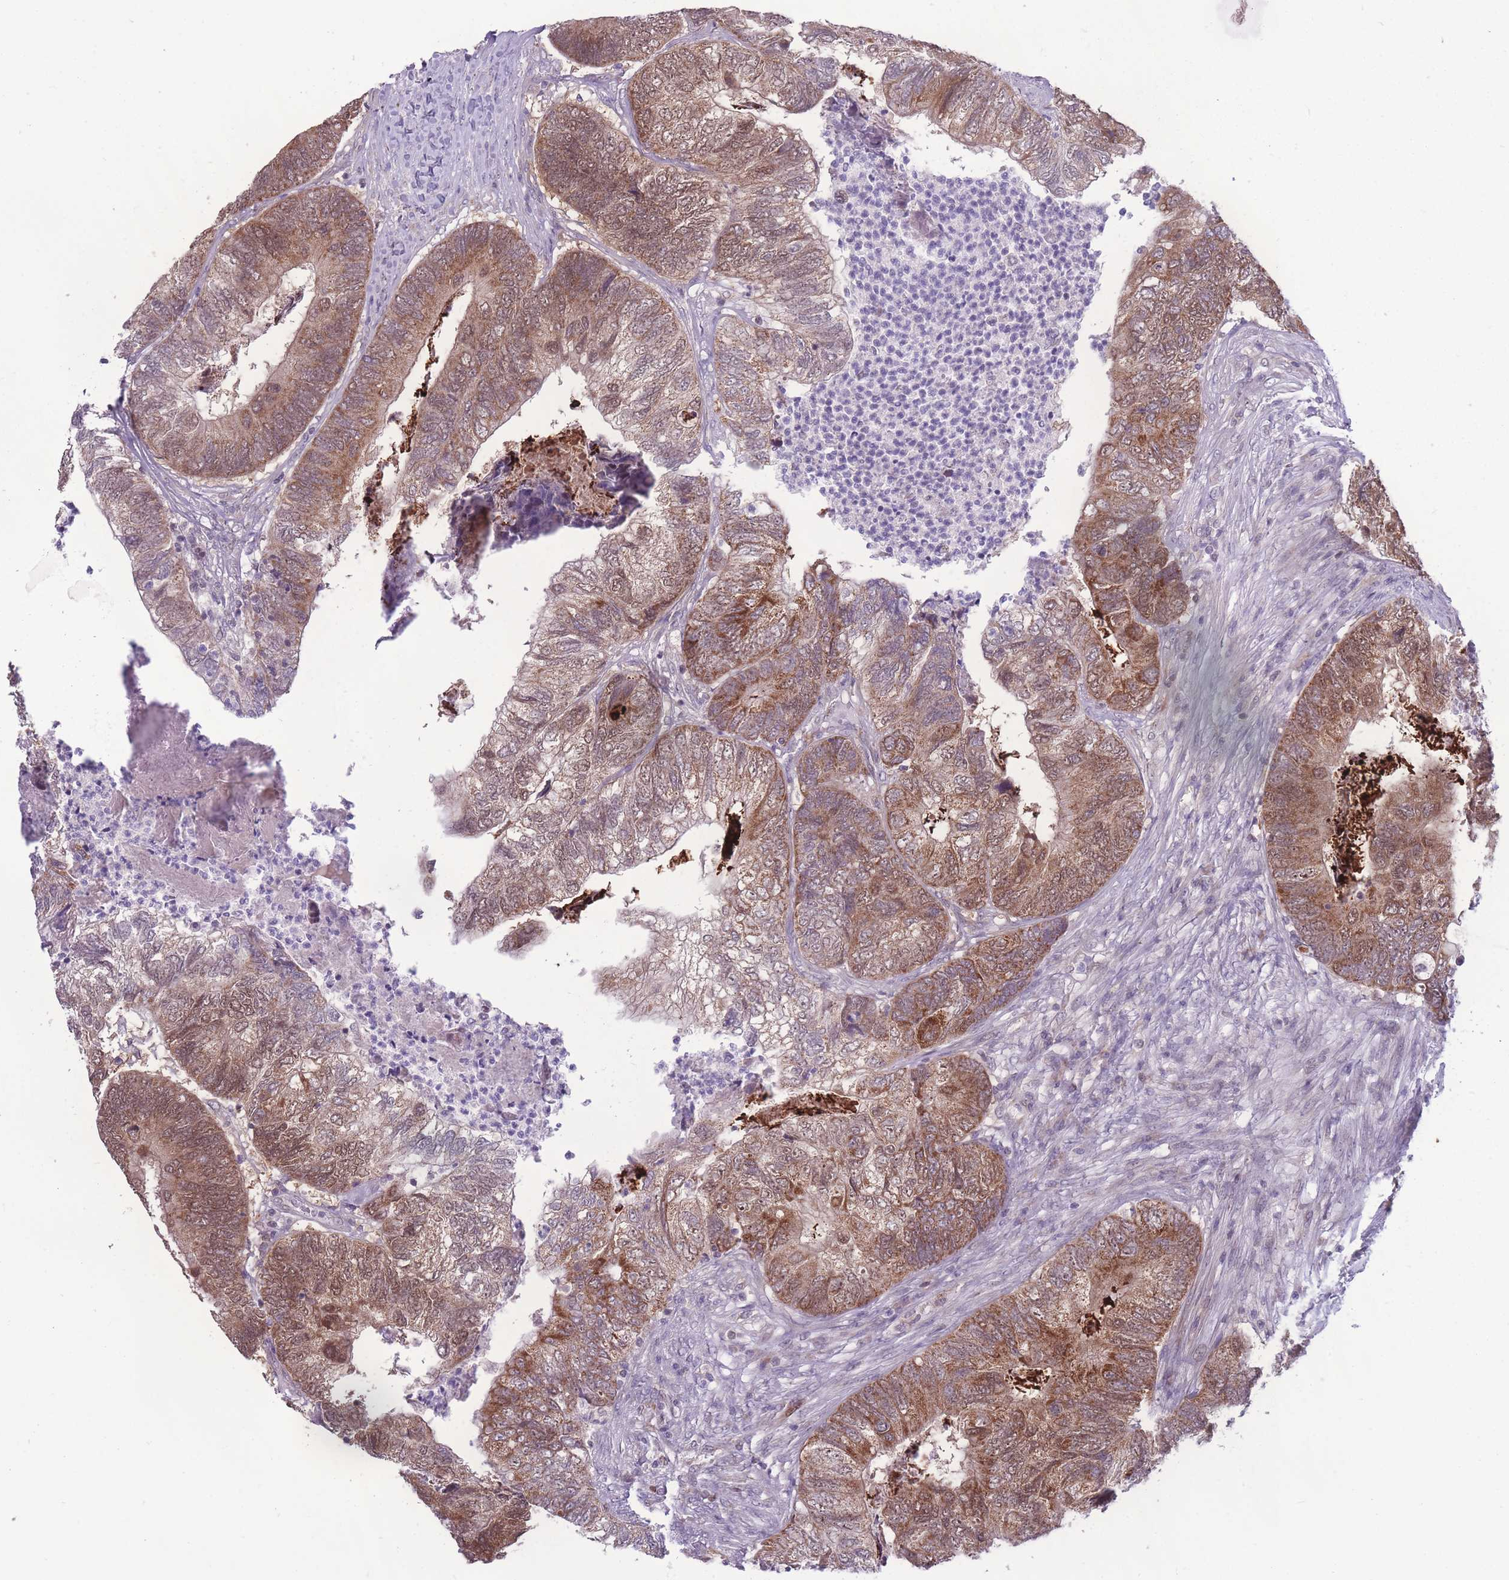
{"staining": {"intensity": "moderate", "quantity": ">75%", "location": "cytoplasmic/membranous,nuclear"}, "tissue": "colorectal cancer", "cell_type": "Tumor cells", "image_type": "cancer", "snomed": [{"axis": "morphology", "description": "Adenocarcinoma, NOS"}, {"axis": "topography", "description": "Colon"}], "caption": "A high-resolution photomicrograph shows IHC staining of colorectal adenocarcinoma, which reveals moderate cytoplasmic/membranous and nuclear expression in about >75% of tumor cells.", "gene": "MCIDAS", "patient": {"sex": "female", "age": 67}}